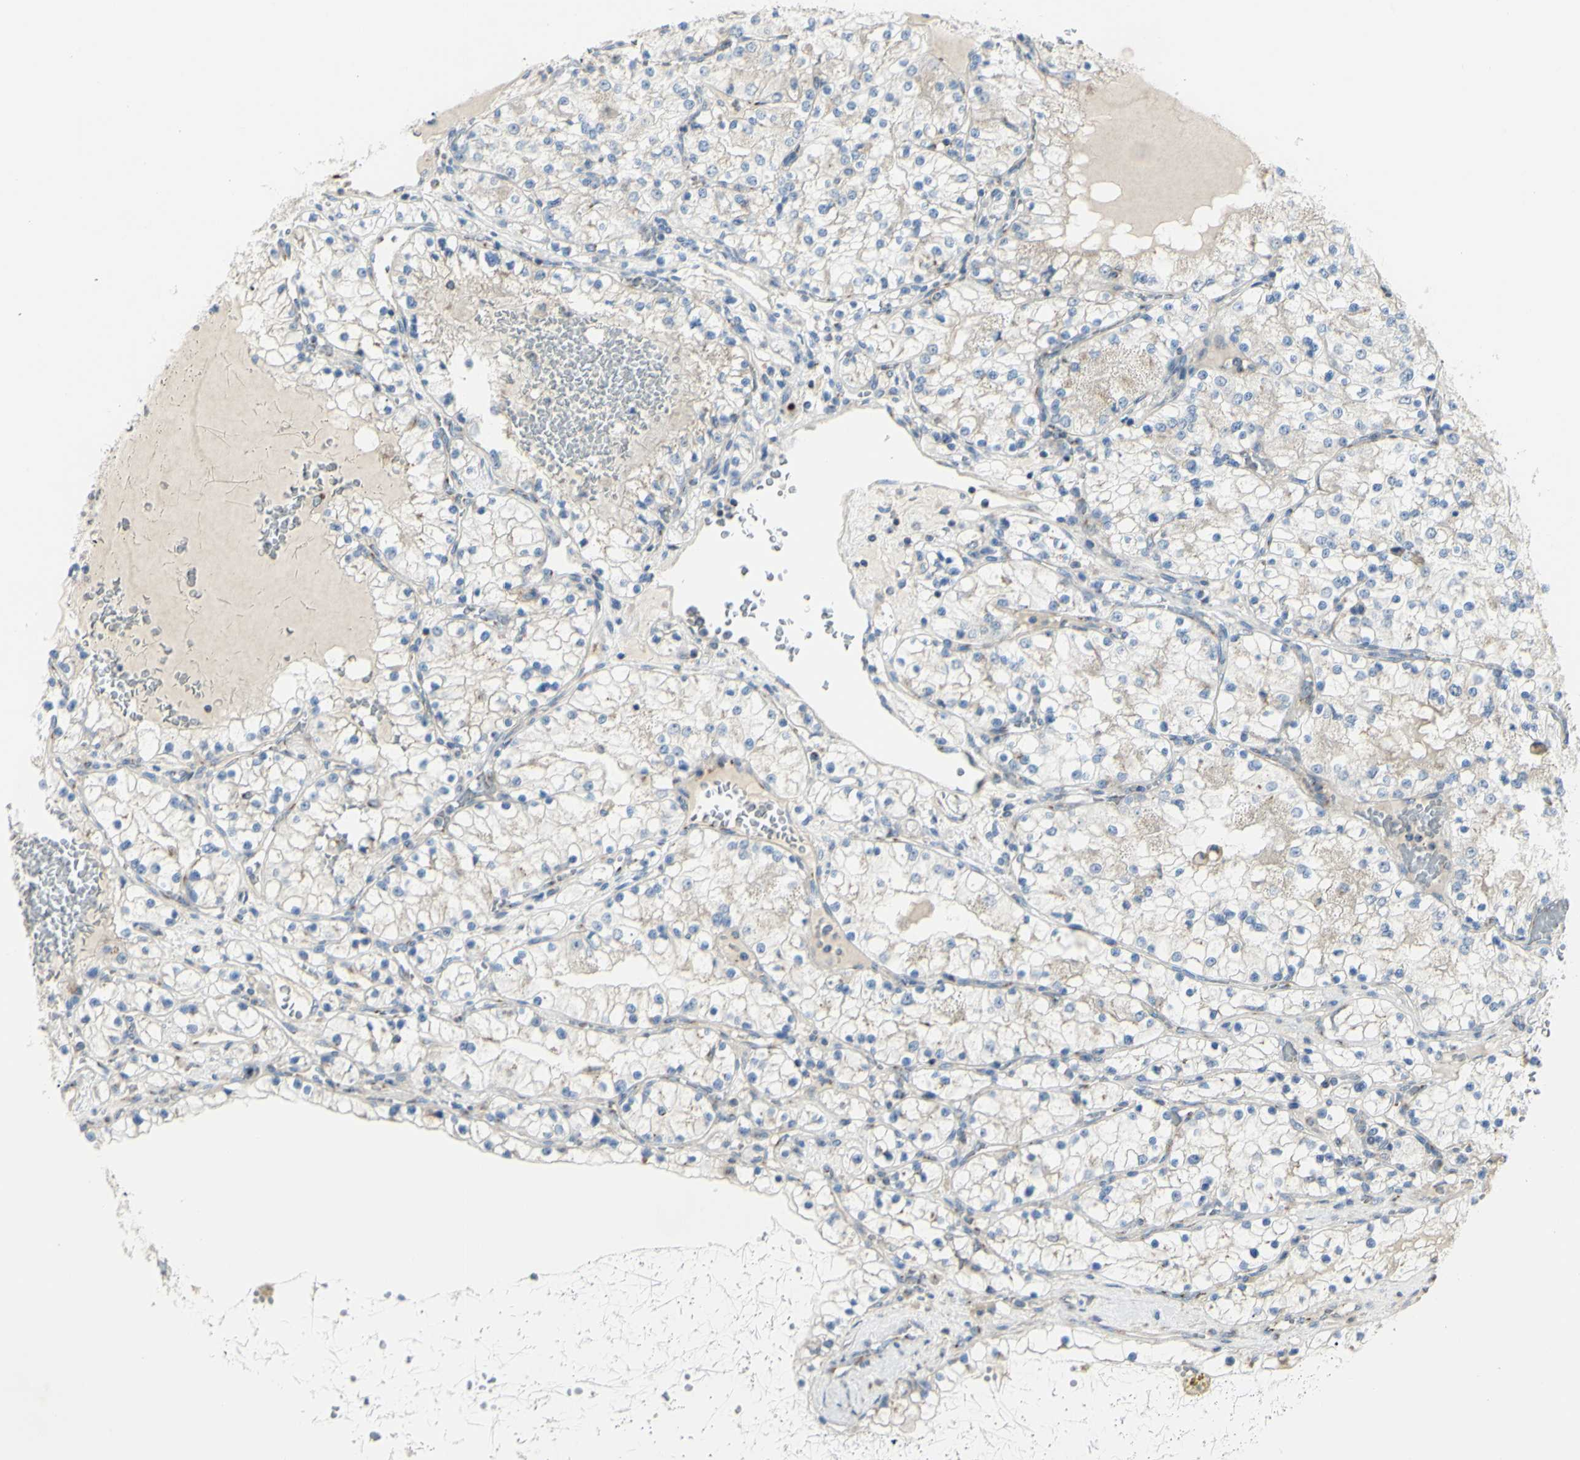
{"staining": {"intensity": "weak", "quantity": "<25%", "location": "cytoplasmic/membranous"}, "tissue": "renal cancer", "cell_type": "Tumor cells", "image_type": "cancer", "snomed": [{"axis": "morphology", "description": "Adenocarcinoma, NOS"}, {"axis": "topography", "description": "Kidney"}], "caption": "Tumor cells show no significant protein positivity in renal cancer (adenocarcinoma).", "gene": "B4GALT3", "patient": {"sex": "male", "age": 68}}